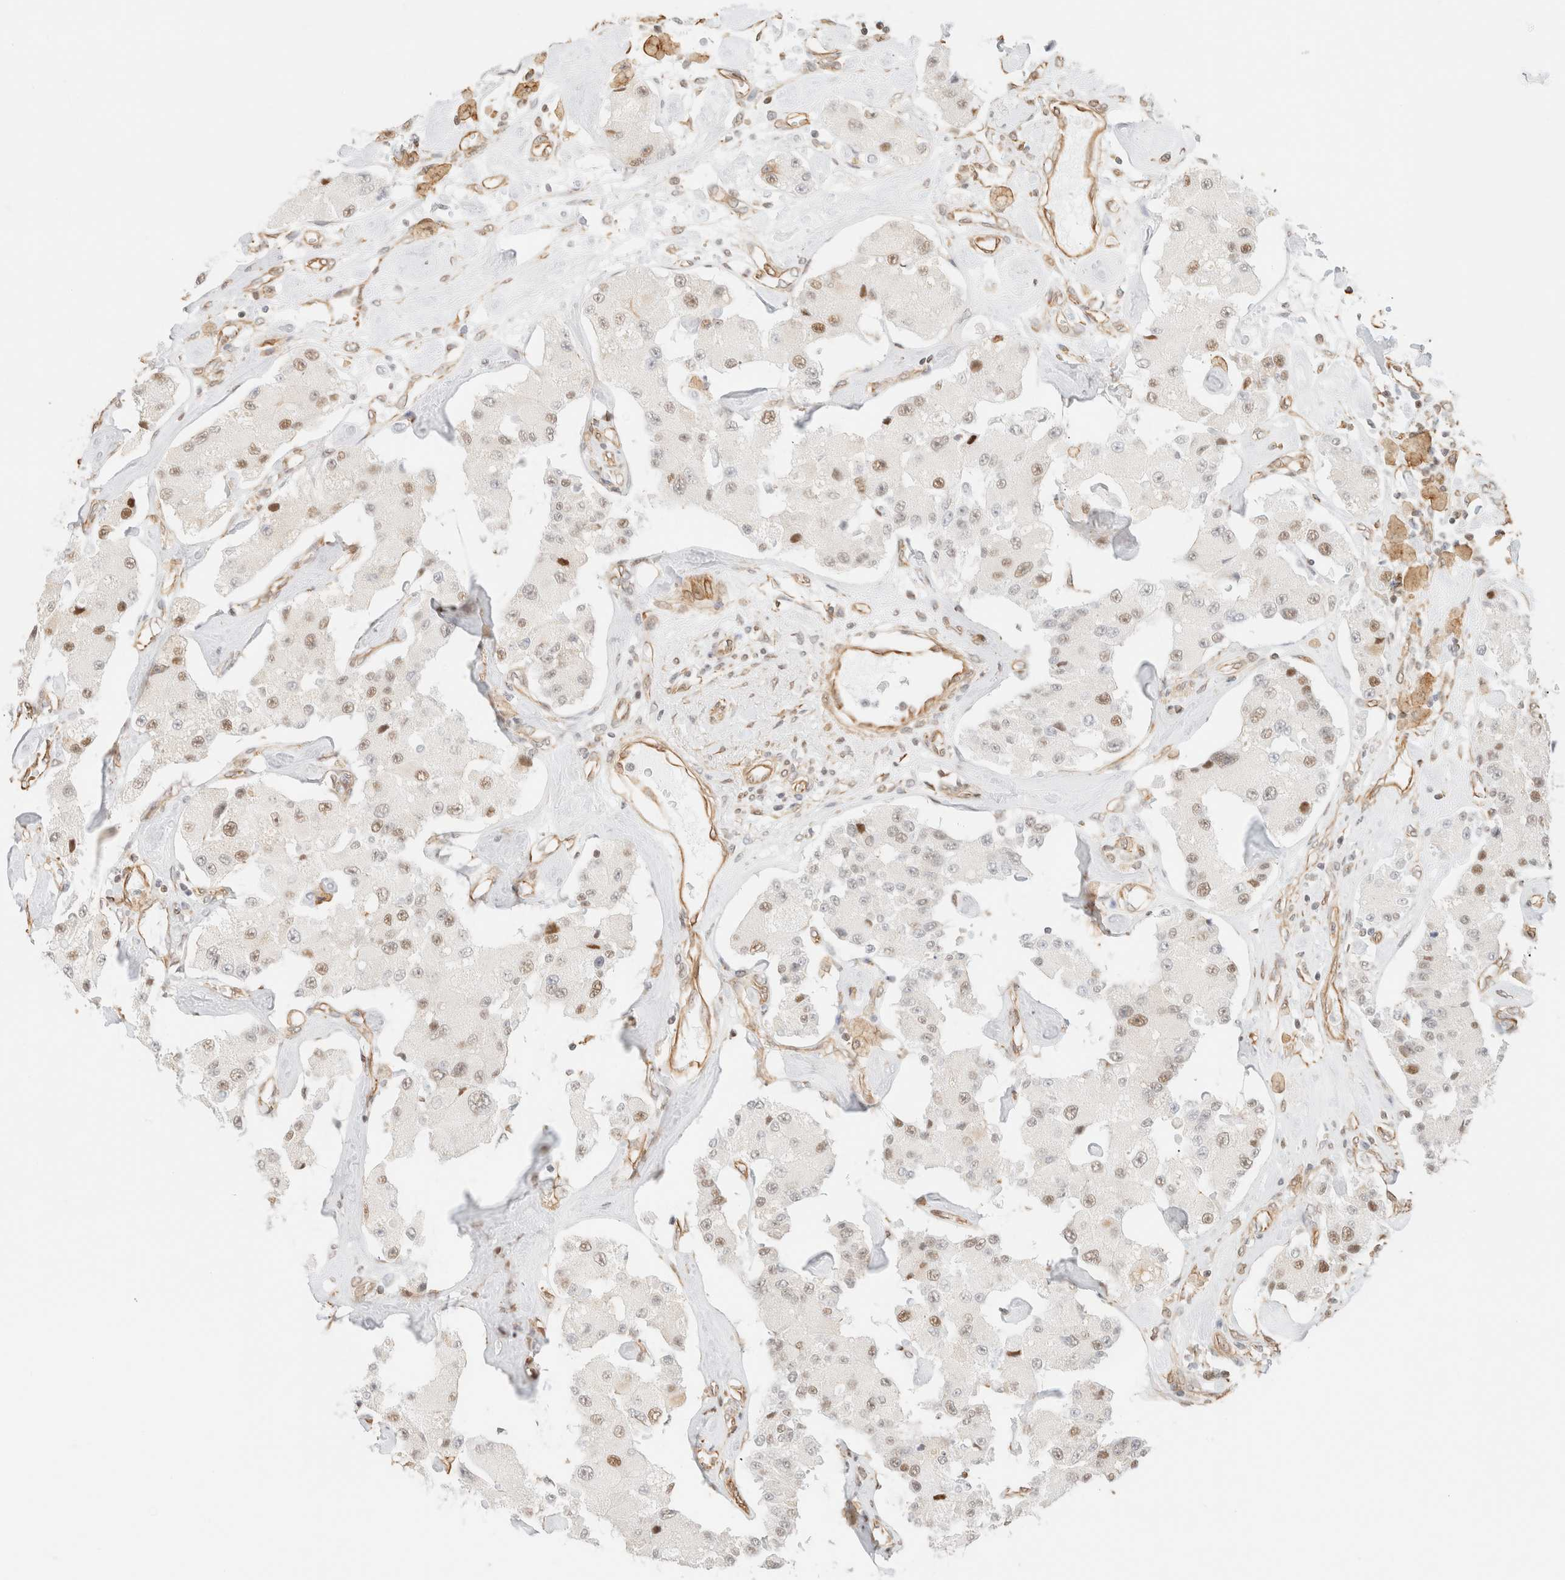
{"staining": {"intensity": "moderate", "quantity": "<25%", "location": "nuclear"}, "tissue": "carcinoid", "cell_type": "Tumor cells", "image_type": "cancer", "snomed": [{"axis": "morphology", "description": "Carcinoid, malignant, NOS"}, {"axis": "topography", "description": "Pancreas"}], "caption": "Human carcinoid stained for a protein (brown) shows moderate nuclear positive positivity in about <25% of tumor cells.", "gene": "ARID5A", "patient": {"sex": "male", "age": 41}}